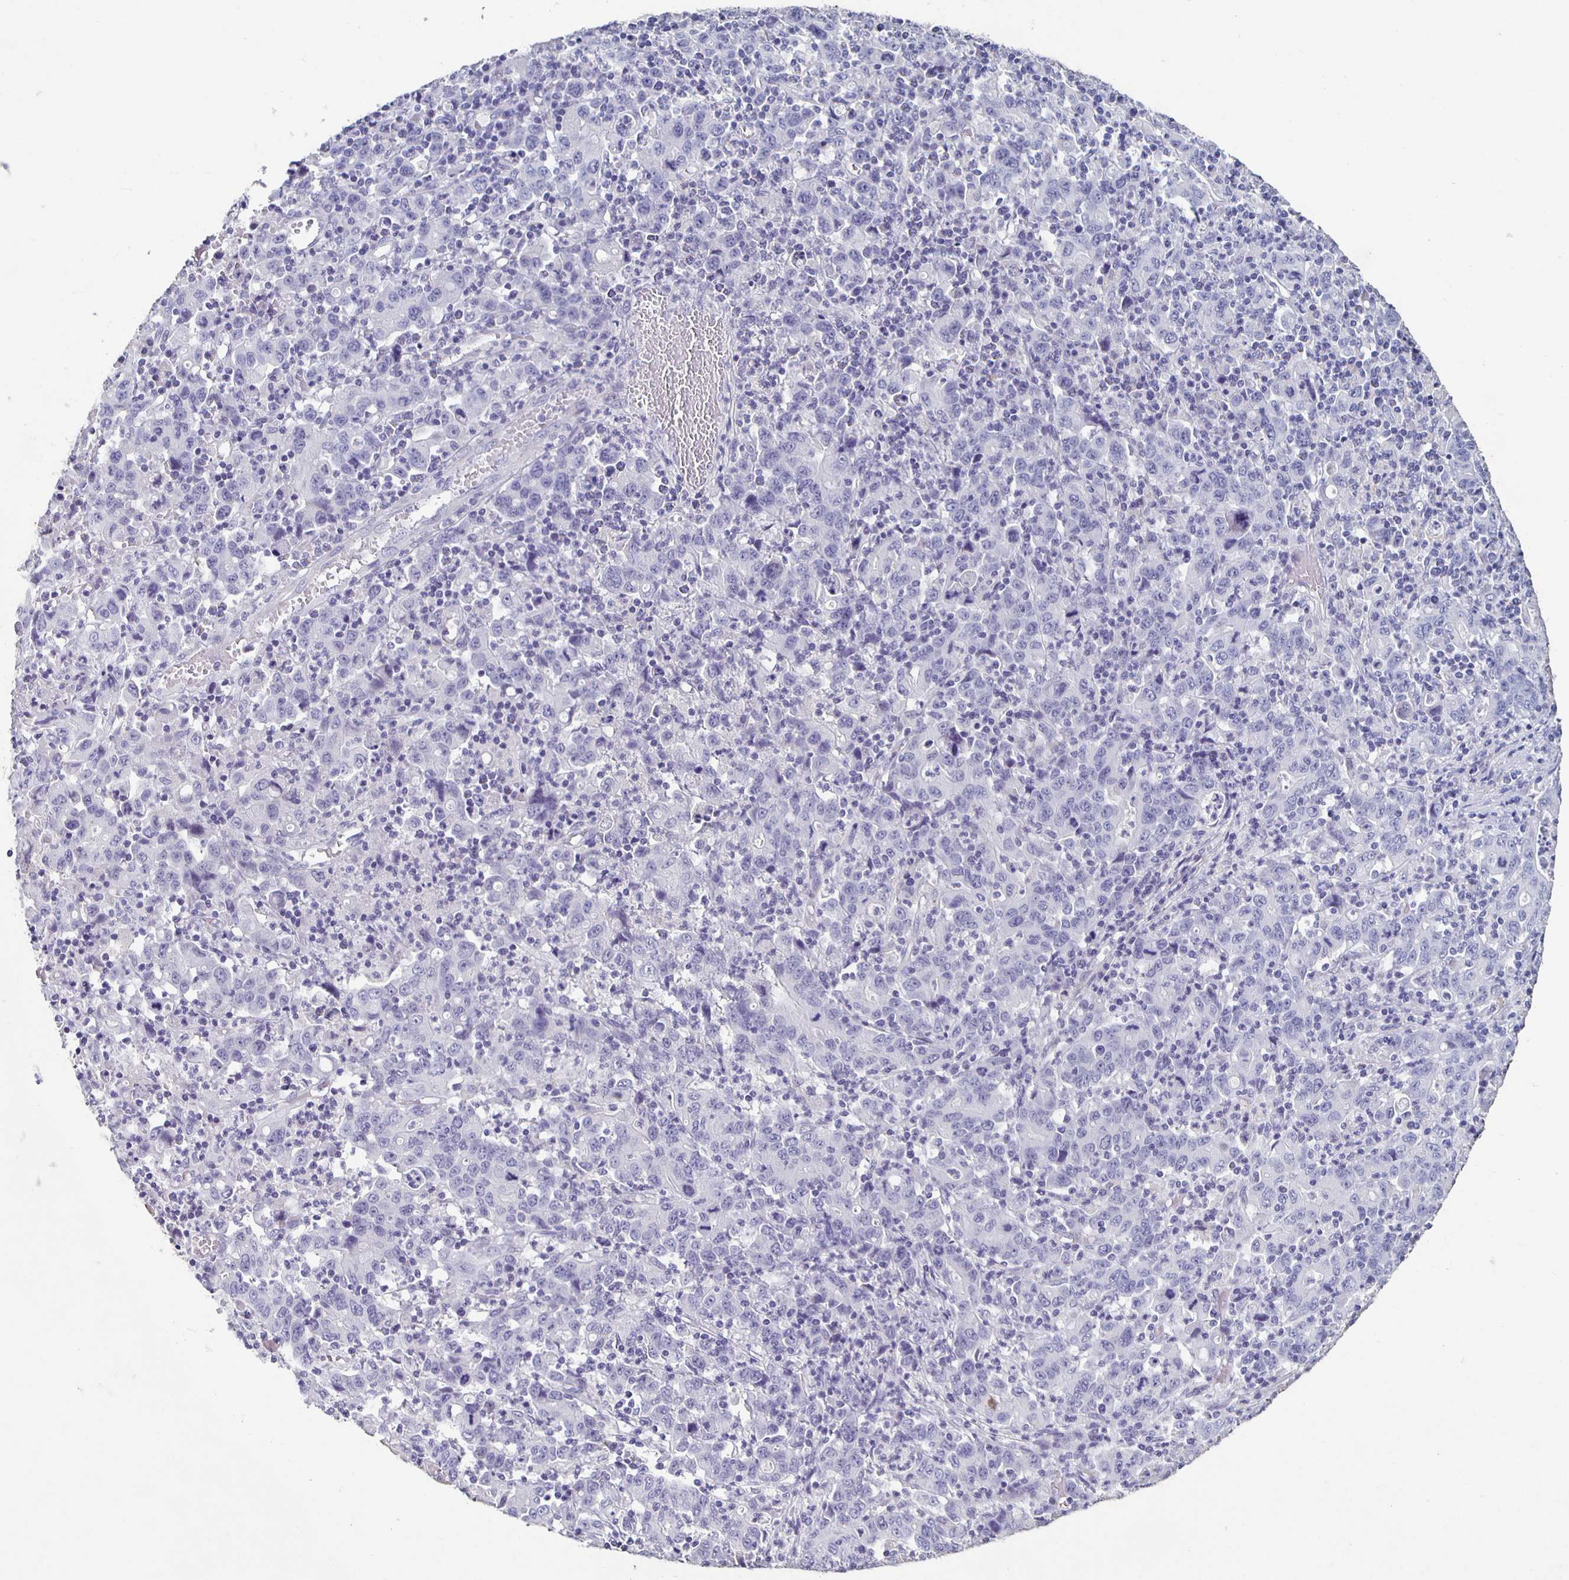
{"staining": {"intensity": "negative", "quantity": "none", "location": "none"}, "tissue": "stomach cancer", "cell_type": "Tumor cells", "image_type": "cancer", "snomed": [{"axis": "morphology", "description": "Adenocarcinoma, NOS"}, {"axis": "topography", "description": "Stomach, upper"}], "caption": "This is a image of immunohistochemistry (IHC) staining of stomach cancer (adenocarcinoma), which shows no expression in tumor cells.", "gene": "CARNS1", "patient": {"sex": "male", "age": 69}}